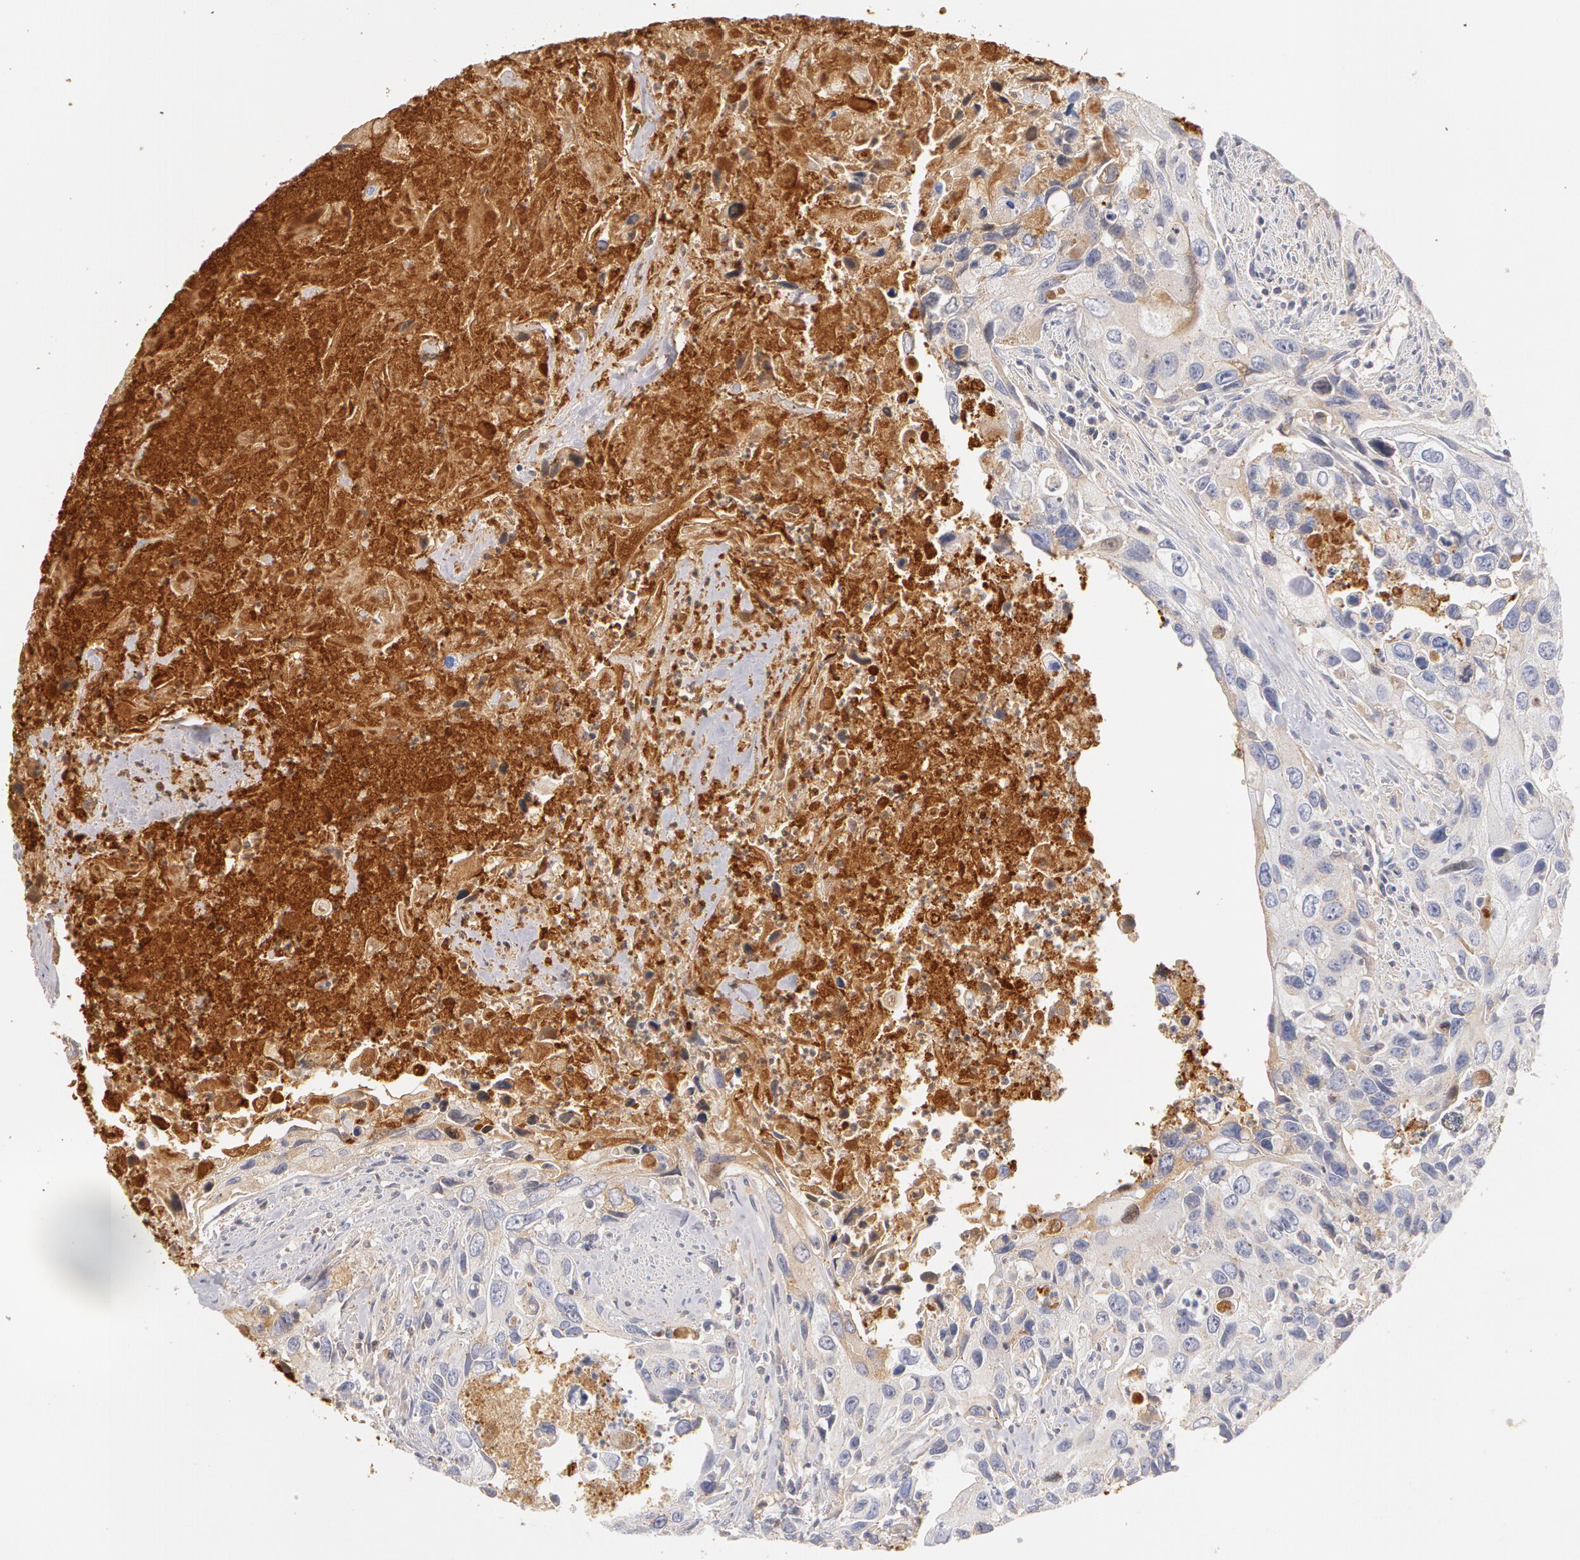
{"staining": {"intensity": "weak", "quantity": "<25%", "location": "cytoplasmic/membranous"}, "tissue": "urothelial cancer", "cell_type": "Tumor cells", "image_type": "cancer", "snomed": [{"axis": "morphology", "description": "Urothelial carcinoma, High grade"}, {"axis": "topography", "description": "Urinary bladder"}], "caption": "An image of urothelial cancer stained for a protein shows no brown staining in tumor cells.", "gene": "GC", "patient": {"sex": "male", "age": 71}}